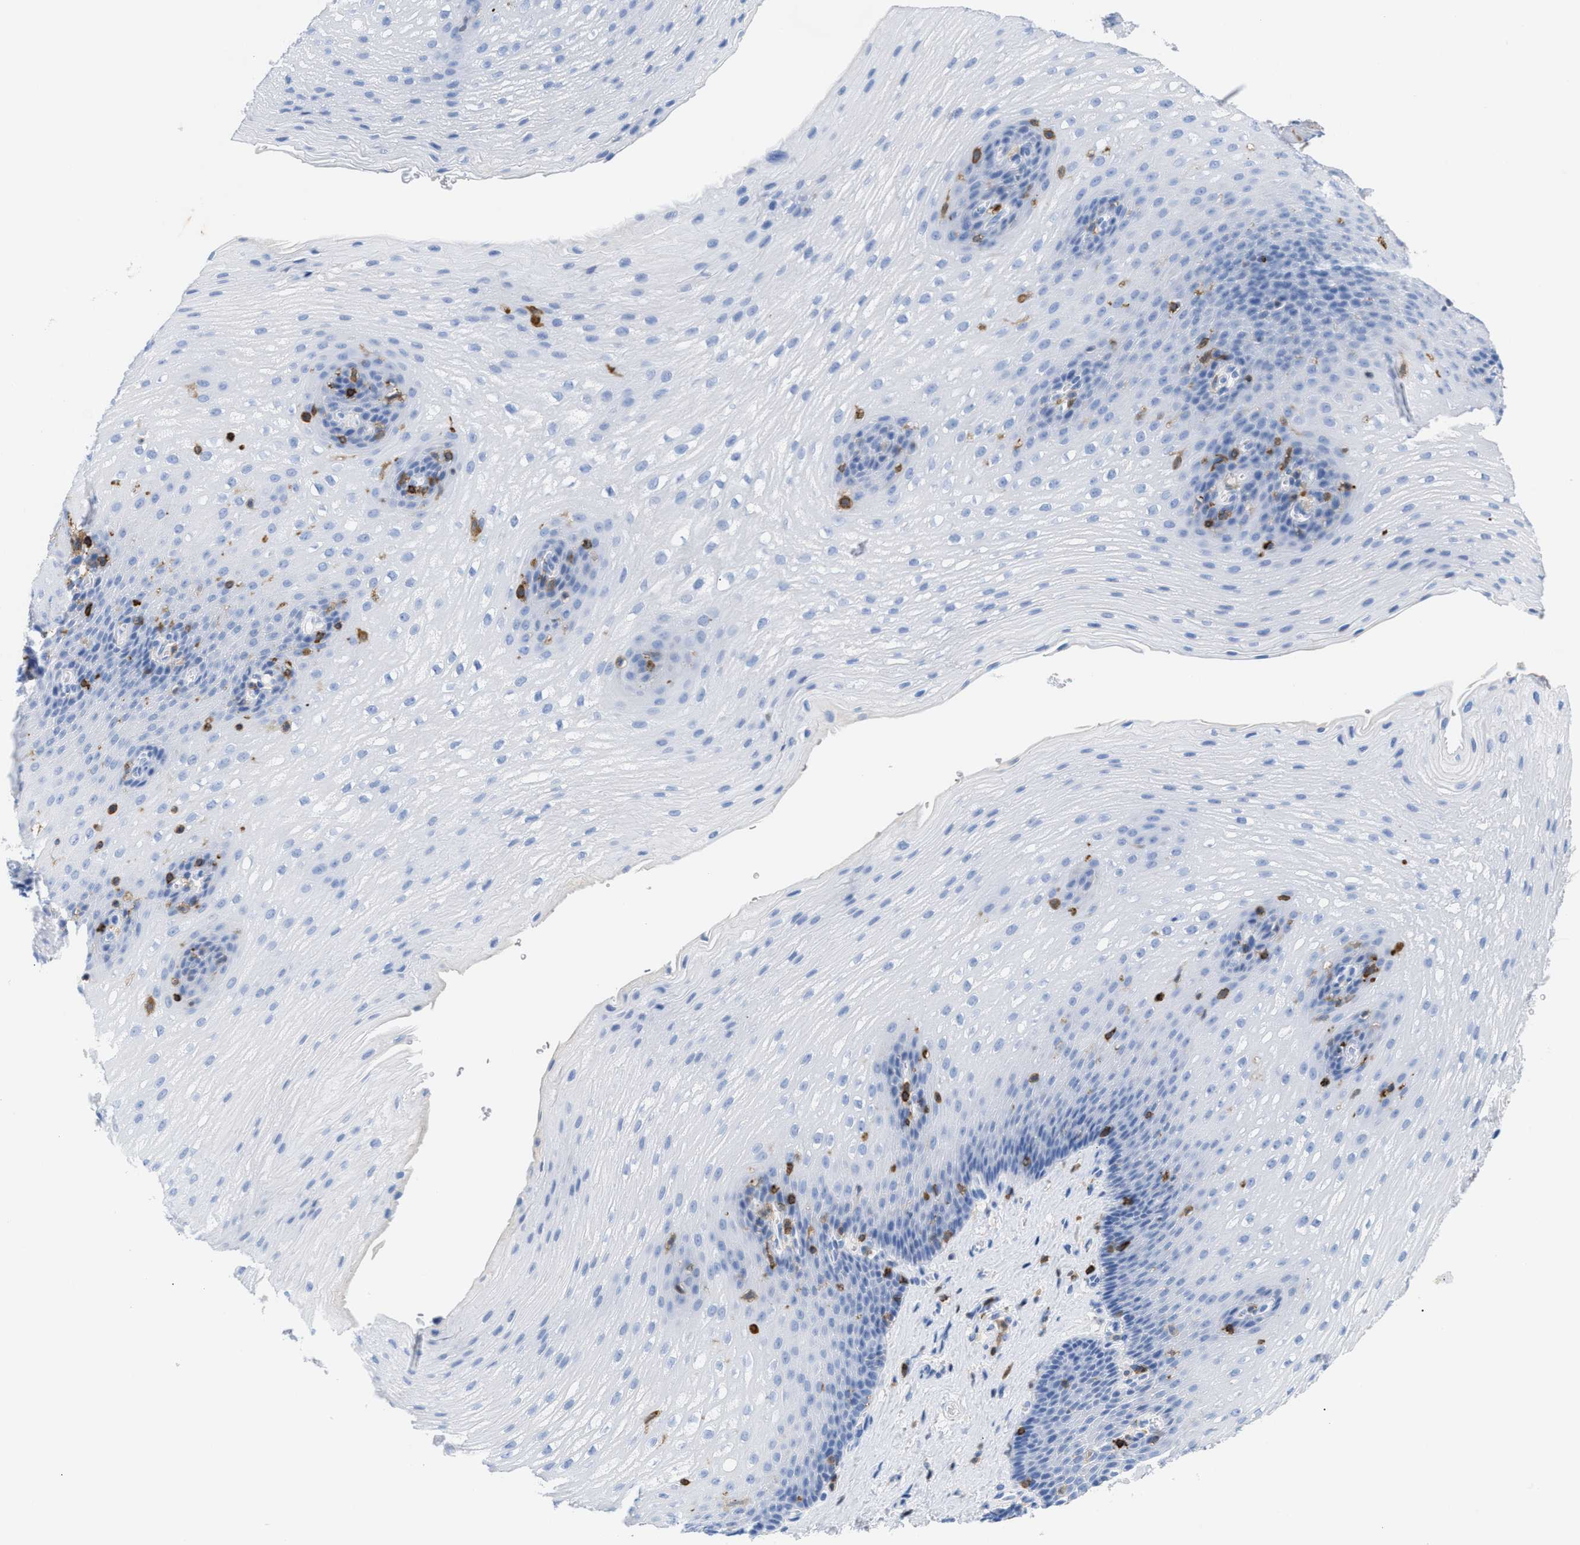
{"staining": {"intensity": "negative", "quantity": "none", "location": "none"}, "tissue": "esophagus", "cell_type": "Squamous epithelial cells", "image_type": "normal", "snomed": [{"axis": "morphology", "description": "Normal tissue, NOS"}, {"axis": "topography", "description": "Esophagus"}], "caption": "IHC of normal human esophagus exhibits no staining in squamous epithelial cells.", "gene": "LCP1", "patient": {"sex": "male", "age": 48}}